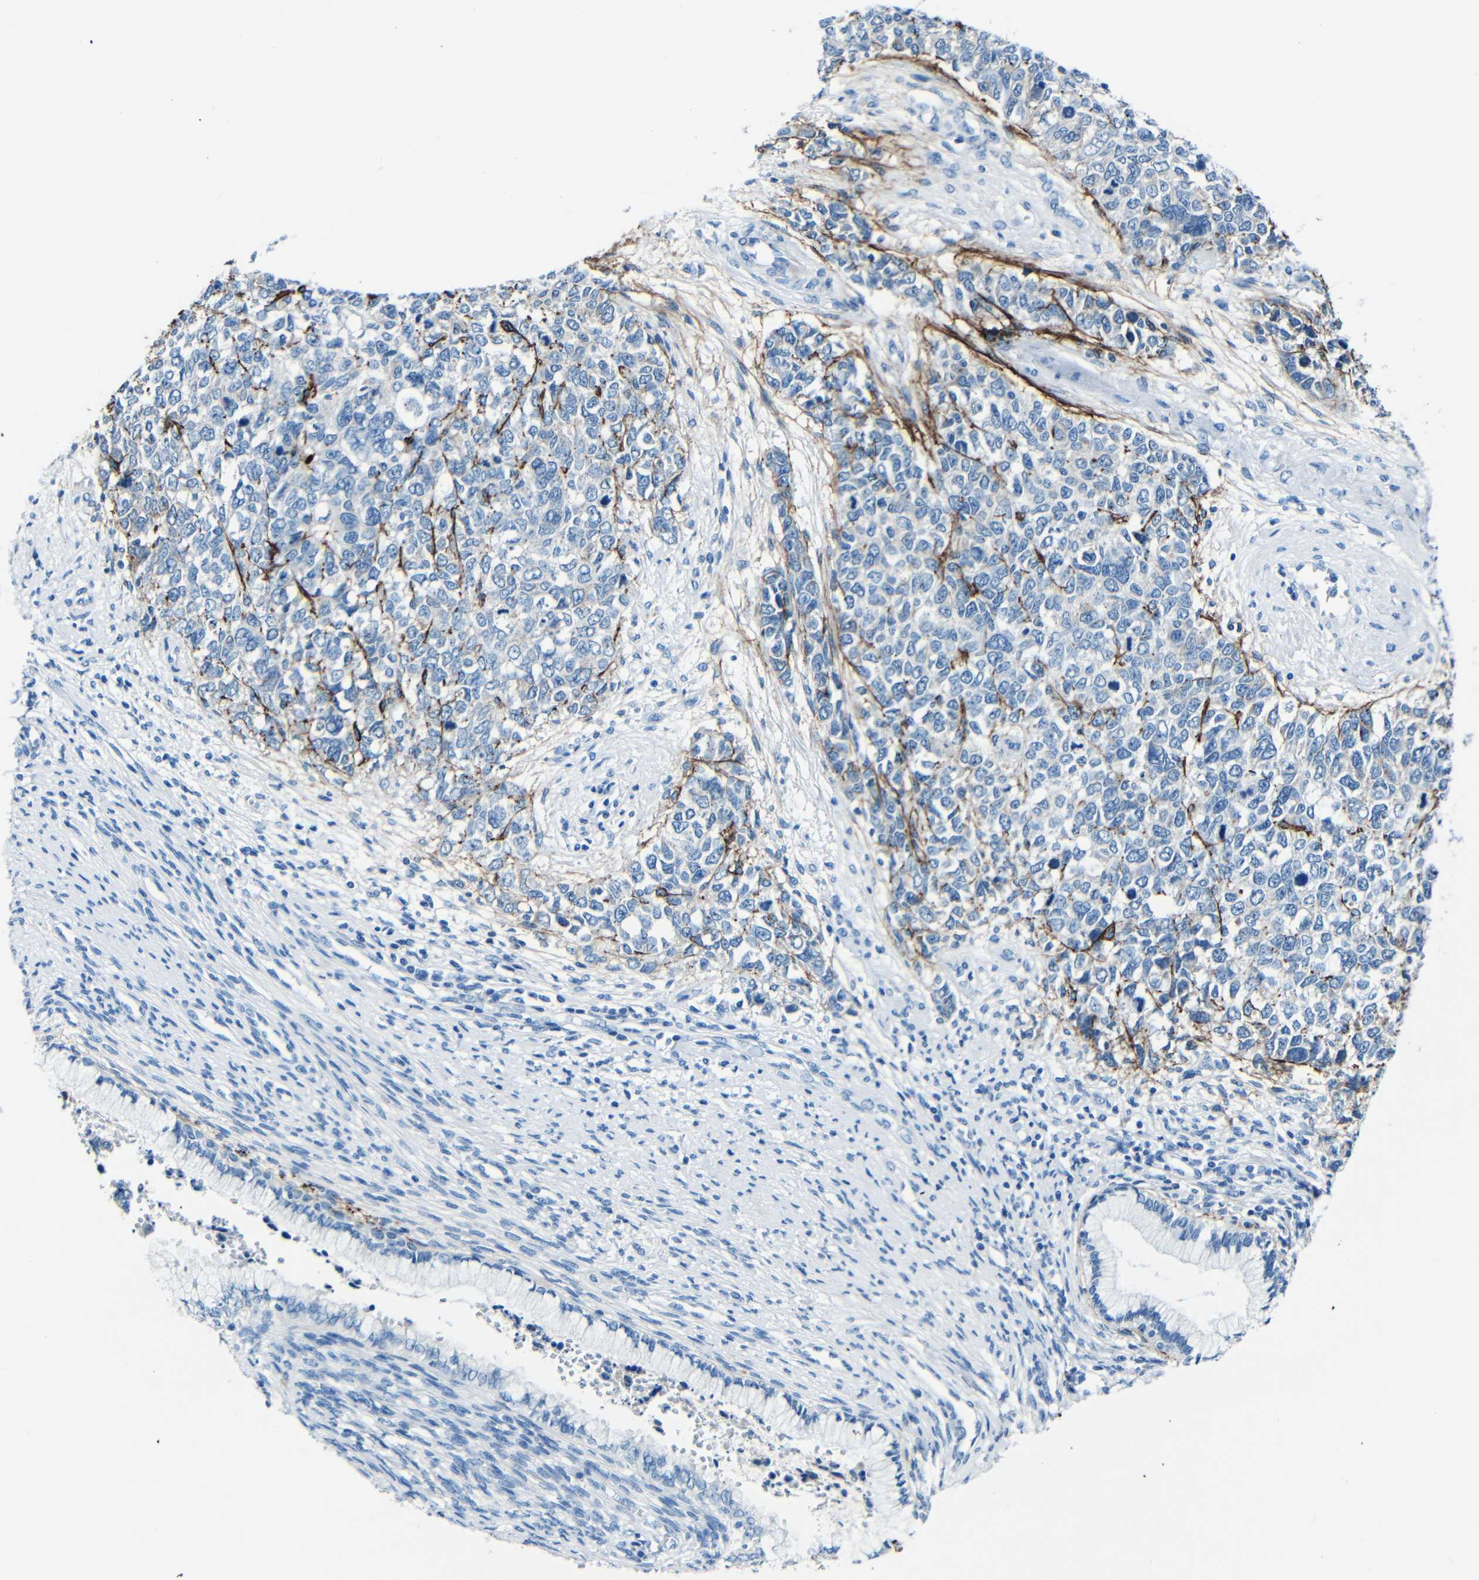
{"staining": {"intensity": "negative", "quantity": "none", "location": "none"}, "tissue": "cervical cancer", "cell_type": "Tumor cells", "image_type": "cancer", "snomed": [{"axis": "morphology", "description": "Squamous cell carcinoma, NOS"}, {"axis": "topography", "description": "Cervix"}], "caption": "Immunohistochemical staining of human cervical squamous cell carcinoma demonstrates no significant staining in tumor cells. Nuclei are stained in blue.", "gene": "FBN2", "patient": {"sex": "female", "age": 63}}